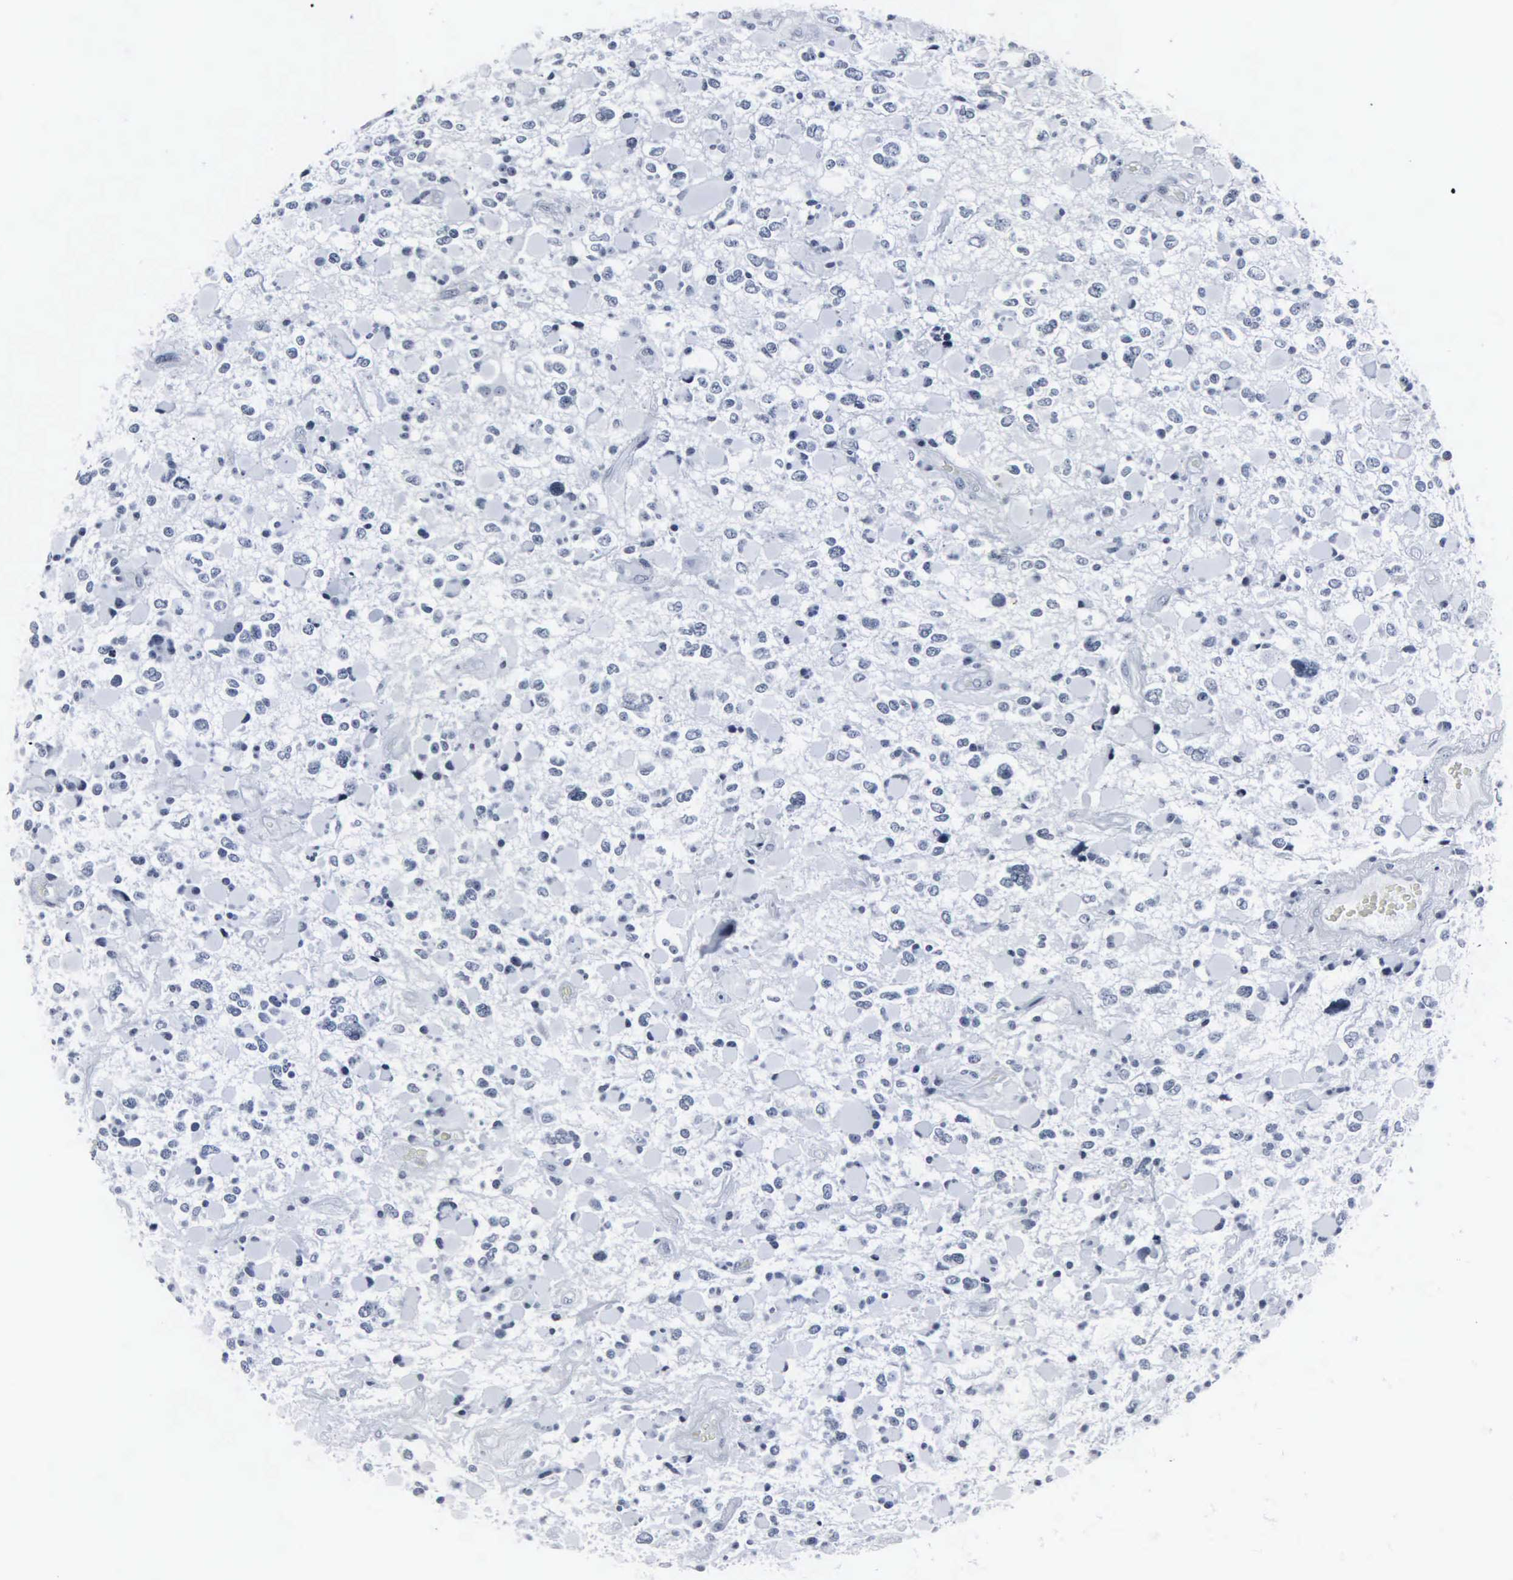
{"staining": {"intensity": "negative", "quantity": "none", "location": "none"}, "tissue": "glioma", "cell_type": "Tumor cells", "image_type": "cancer", "snomed": [{"axis": "morphology", "description": "Glioma, malignant, High grade"}, {"axis": "topography", "description": "Brain"}], "caption": "High power microscopy micrograph of an IHC histopathology image of malignant glioma (high-grade), revealing no significant positivity in tumor cells. (DAB (3,3'-diaminobenzidine) immunohistochemistry (IHC), high magnification).", "gene": "DGCR2", "patient": {"sex": "female", "age": 37}}